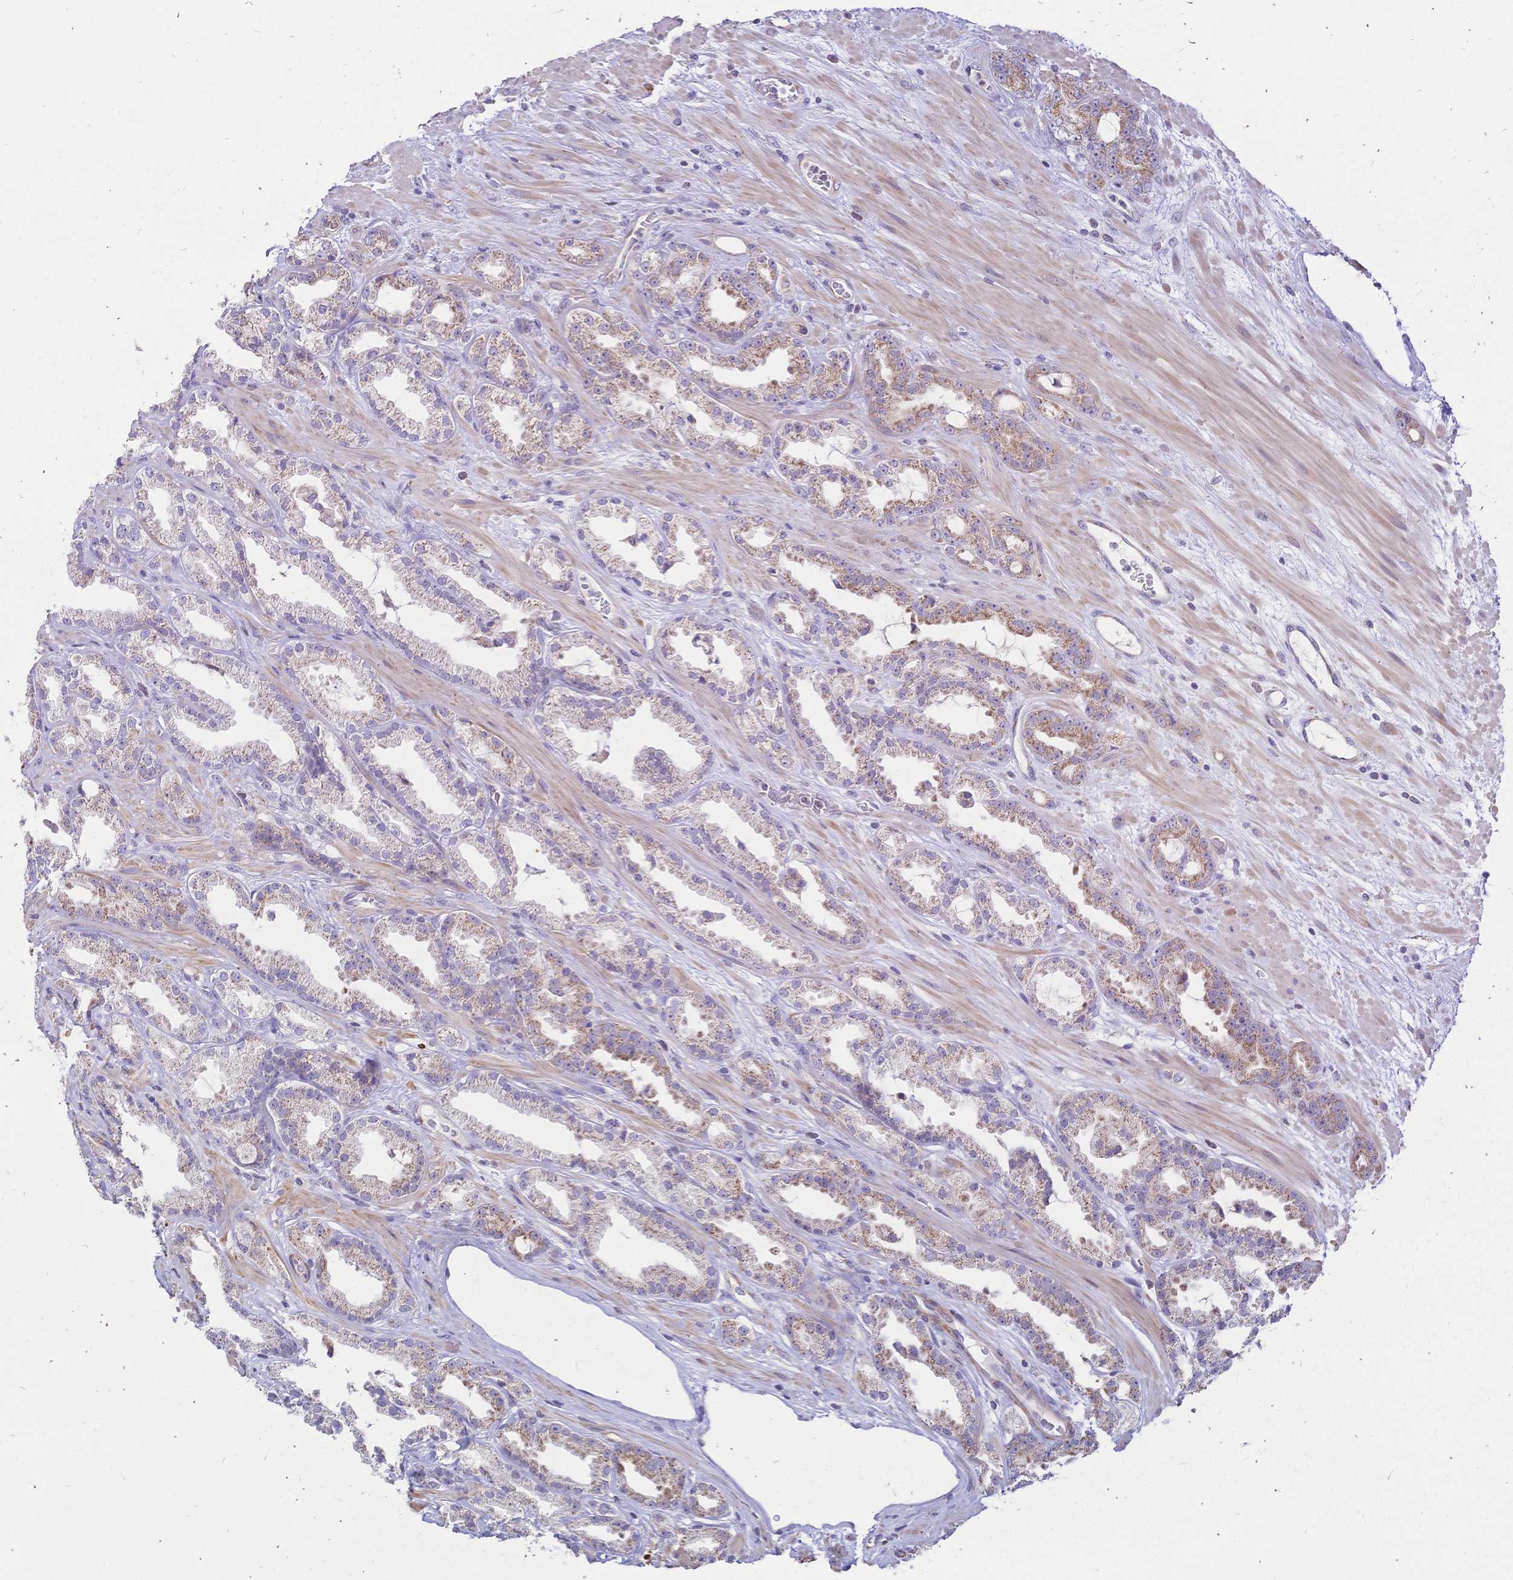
{"staining": {"intensity": "moderate", "quantity": "25%-75%", "location": "cytoplasmic/membranous"}, "tissue": "prostate cancer", "cell_type": "Tumor cells", "image_type": "cancer", "snomed": [{"axis": "morphology", "description": "Adenocarcinoma, Low grade"}, {"axis": "topography", "description": "Prostate"}], "caption": "High-power microscopy captured an IHC photomicrograph of prostate cancer (low-grade adenocarcinoma), revealing moderate cytoplasmic/membranous staining in approximately 25%-75% of tumor cells. Nuclei are stained in blue.", "gene": "CLEC18B", "patient": {"sex": "male", "age": 61}}